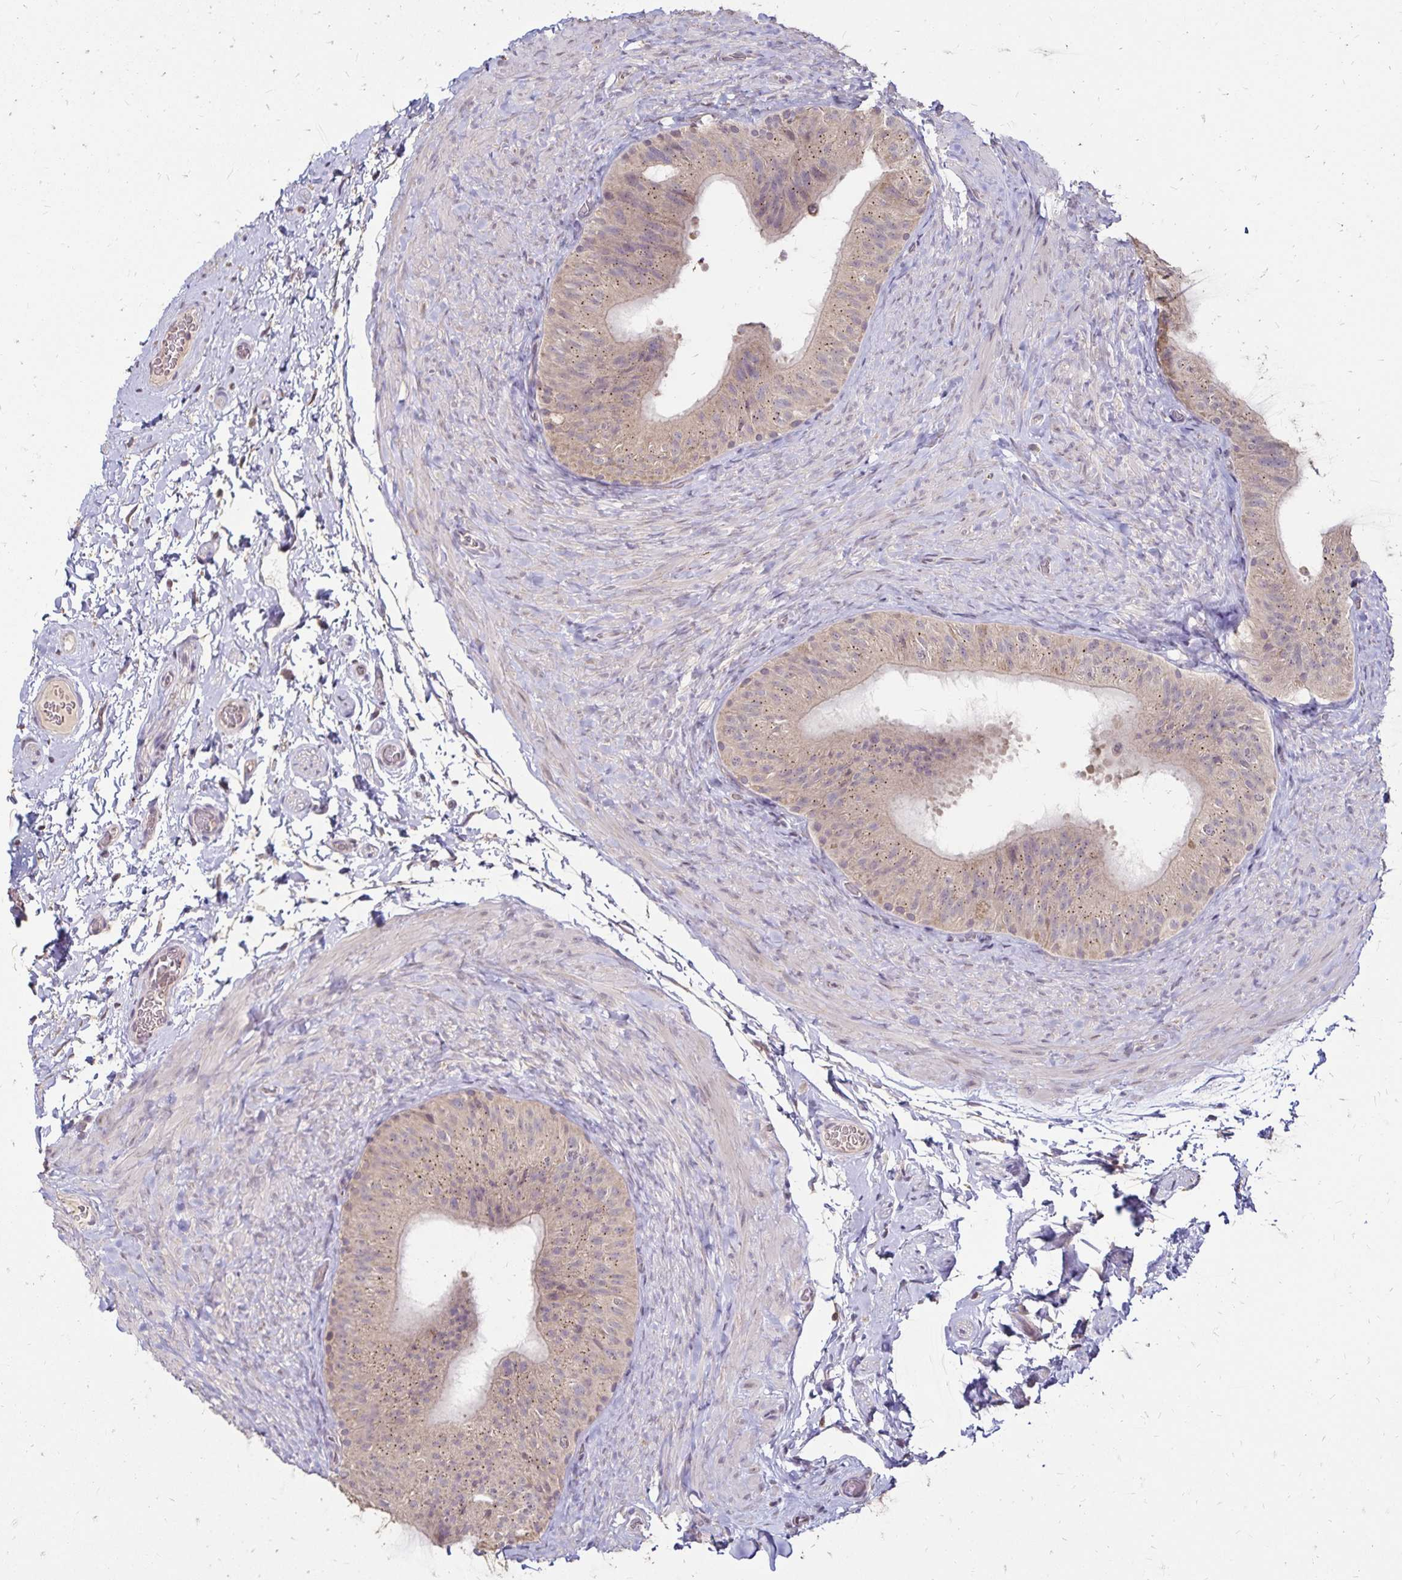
{"staining": {"intensity": "weak", "quantity": ">75%", "location": "cytoplasmic/membranous"}, "tissue": "epididymis", "cell_type": "Glandular cells", "image_type": "normal", "snomed": [{"axis": "morphology", "description": "Normal tissue, NOS"}, {"axis": "topography", "description": "Epididymis, spermatic cord, NOS"}, {"axis": "topography", "description": "Epididymis"}], "caption": "Normal epididymis was stained to show a protein in brown. There is low levels of weak cytoplasmic/membranous positivity in about >75% of glandular cells.", "gene": "EMC10", "patient": {"sex": "male", "age": 31}}